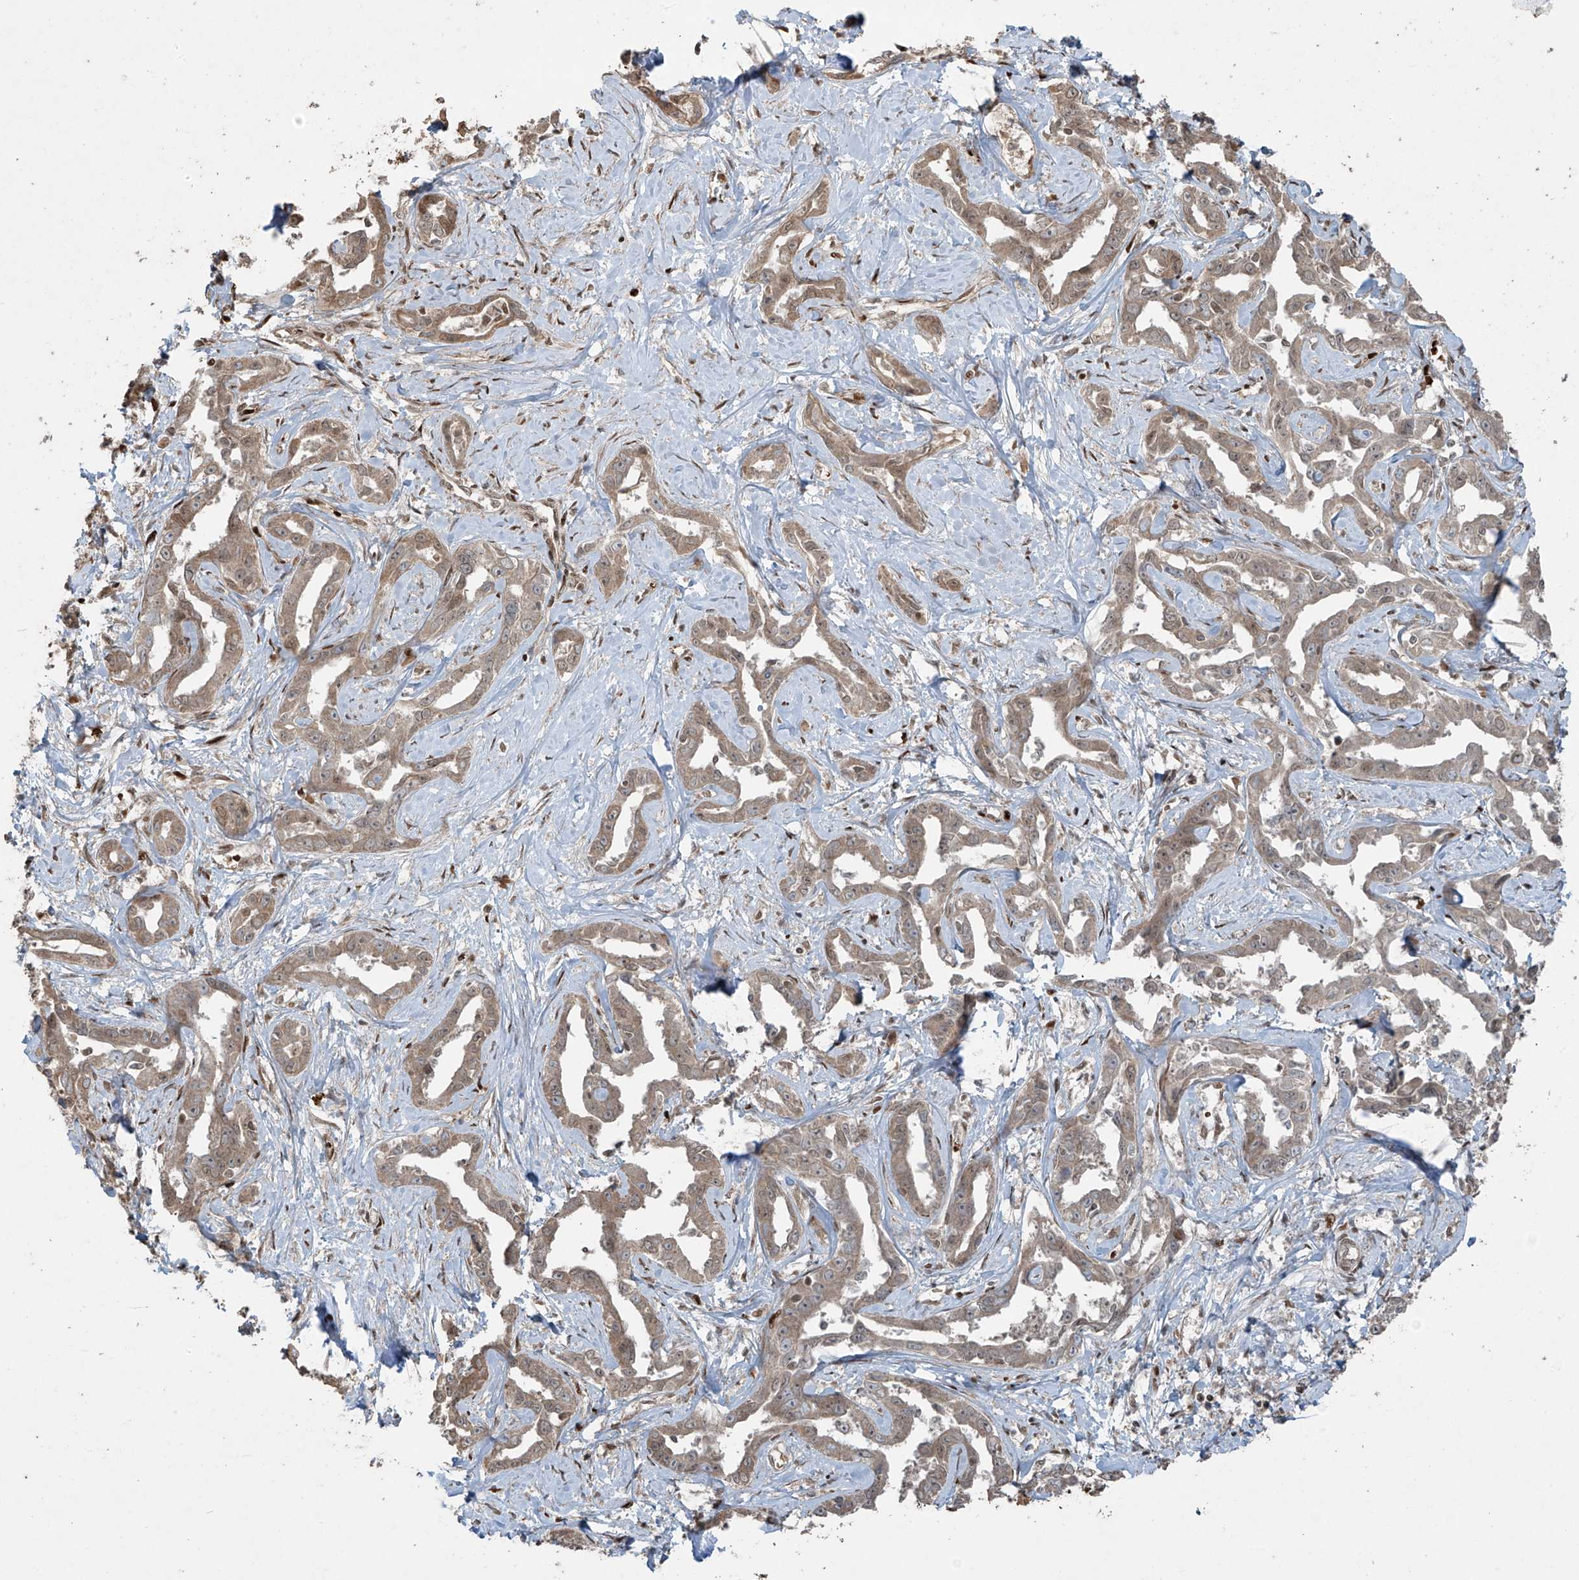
{"staining": {"intensity": "moderate", "quantity": "<25%", "location": "cytoplasmic/membranous,nuclear"}, "tissue": "liver cancer", "cell_type": "Tumor cells", "image_type": "cancer", "snomed": [{"axis": "morphology", "description": "Cholangiocarcinoma"}, {"axis": "topography", "description": "Liver"}], "caption": "An IHC photomicrograph of tumor tissue is shown. Protein staining in brown shows moderate cytoplasmic/membranous and nuclear positivity in liver cancer (cholangiocarcinoma) within tumor cells. (Brightfield microscopy of DAB IHC at high magnification).", "gene": "TTC22", "patient": {"sex": "male", "age": 59}}